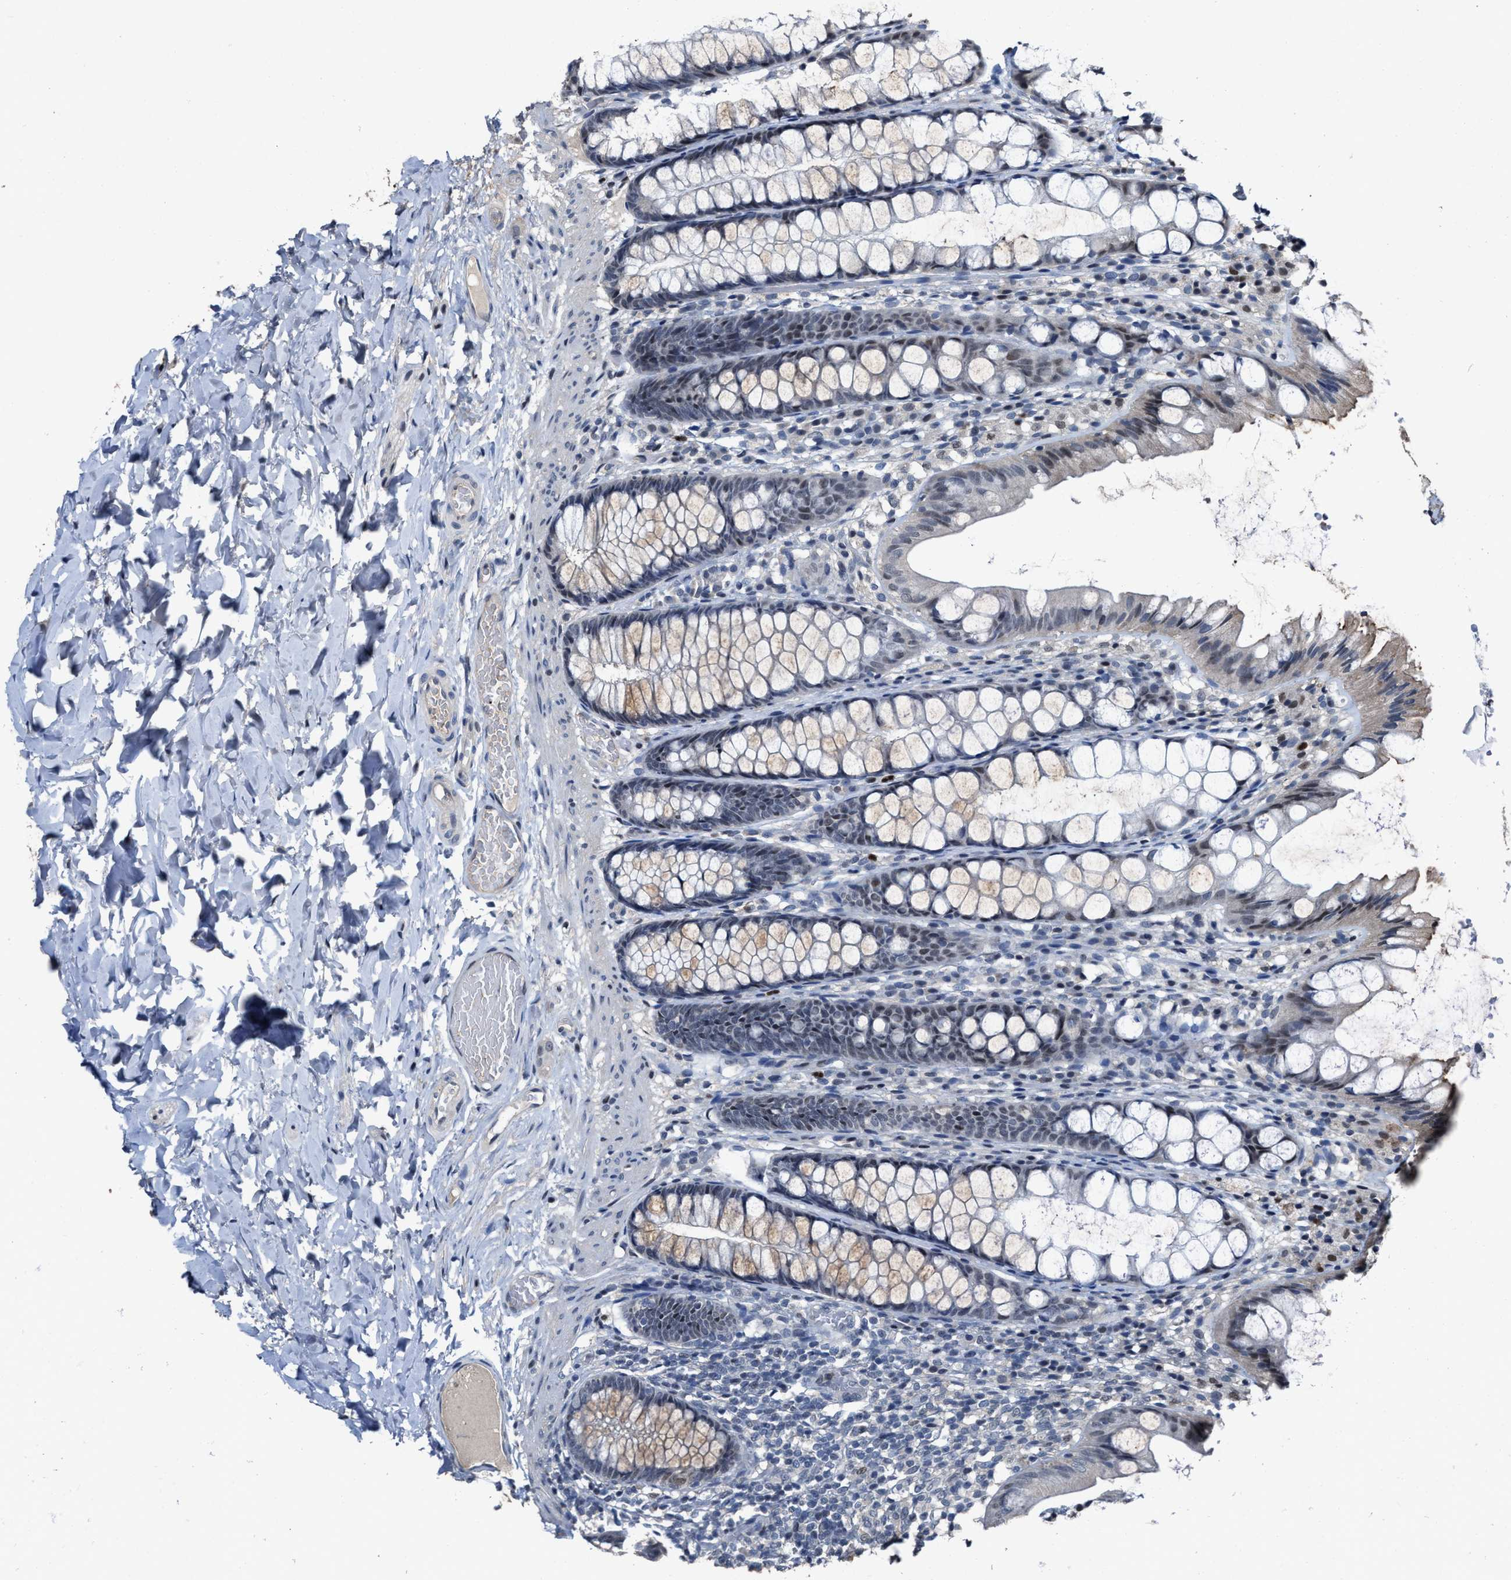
{"staining": {"intensity": "weak", "quantity": "25%-75%", "location": "cytoplasmic/membranous"}, "tissue": "colon", "cell_type": "Endothelial cells", "image_type": "normal", "snomed": [{"axis": "morphology", "description": "Normal tissue, NOS"}, {"axis": "topography", "description": "Colon"}], "caption": "A brown stain labels weak cytoplasmic/membranous positivity of a protein in endothelial cells of normal human colon. (Brightfield microscopy of DAB IHC at high magnification).", "gene": "ZNF20", "patient": {"sex": "male", "age": 47}}